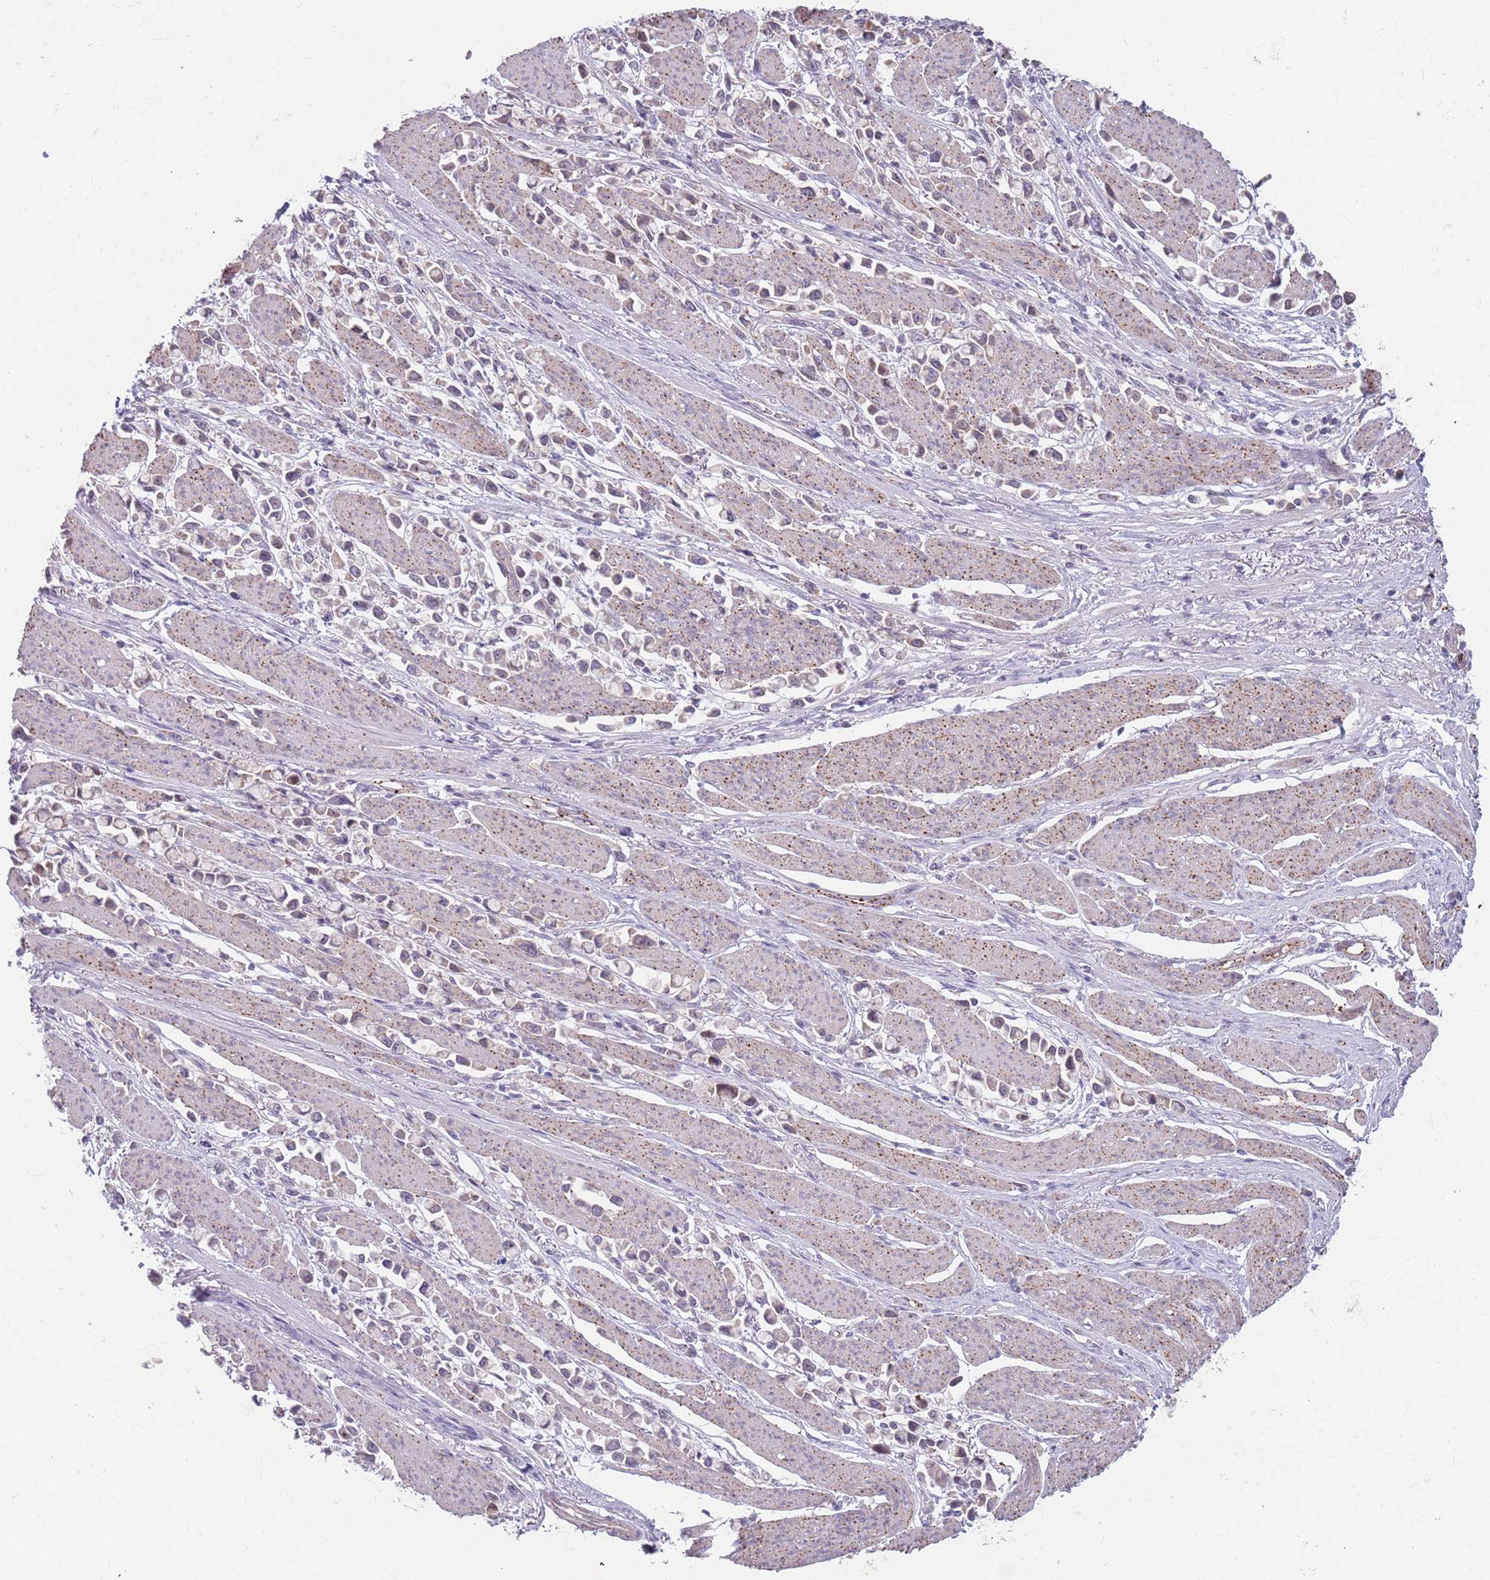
{"staining": {"intensity": "weak", "quantity": "25%-75%", "location": "cytoplasmic/membranous"}, "tissue": "stomach cancer", "cell_type": "Tumor cells", "image_type": "cancer", "snomed": [{"axis": "morphology", "description": "Adenocarcinoma, NOS"}, {"axis": "topography", "description": "Stomach"}], "caption": "Brown immunohistochemical staining in stomach adenocarcinoma displays weak cytoplasmic/membranous staining in approximately 25%-75% of tumor cells.", "gene": "LDHD", "patient": {"sex": "female", "age": 81}}